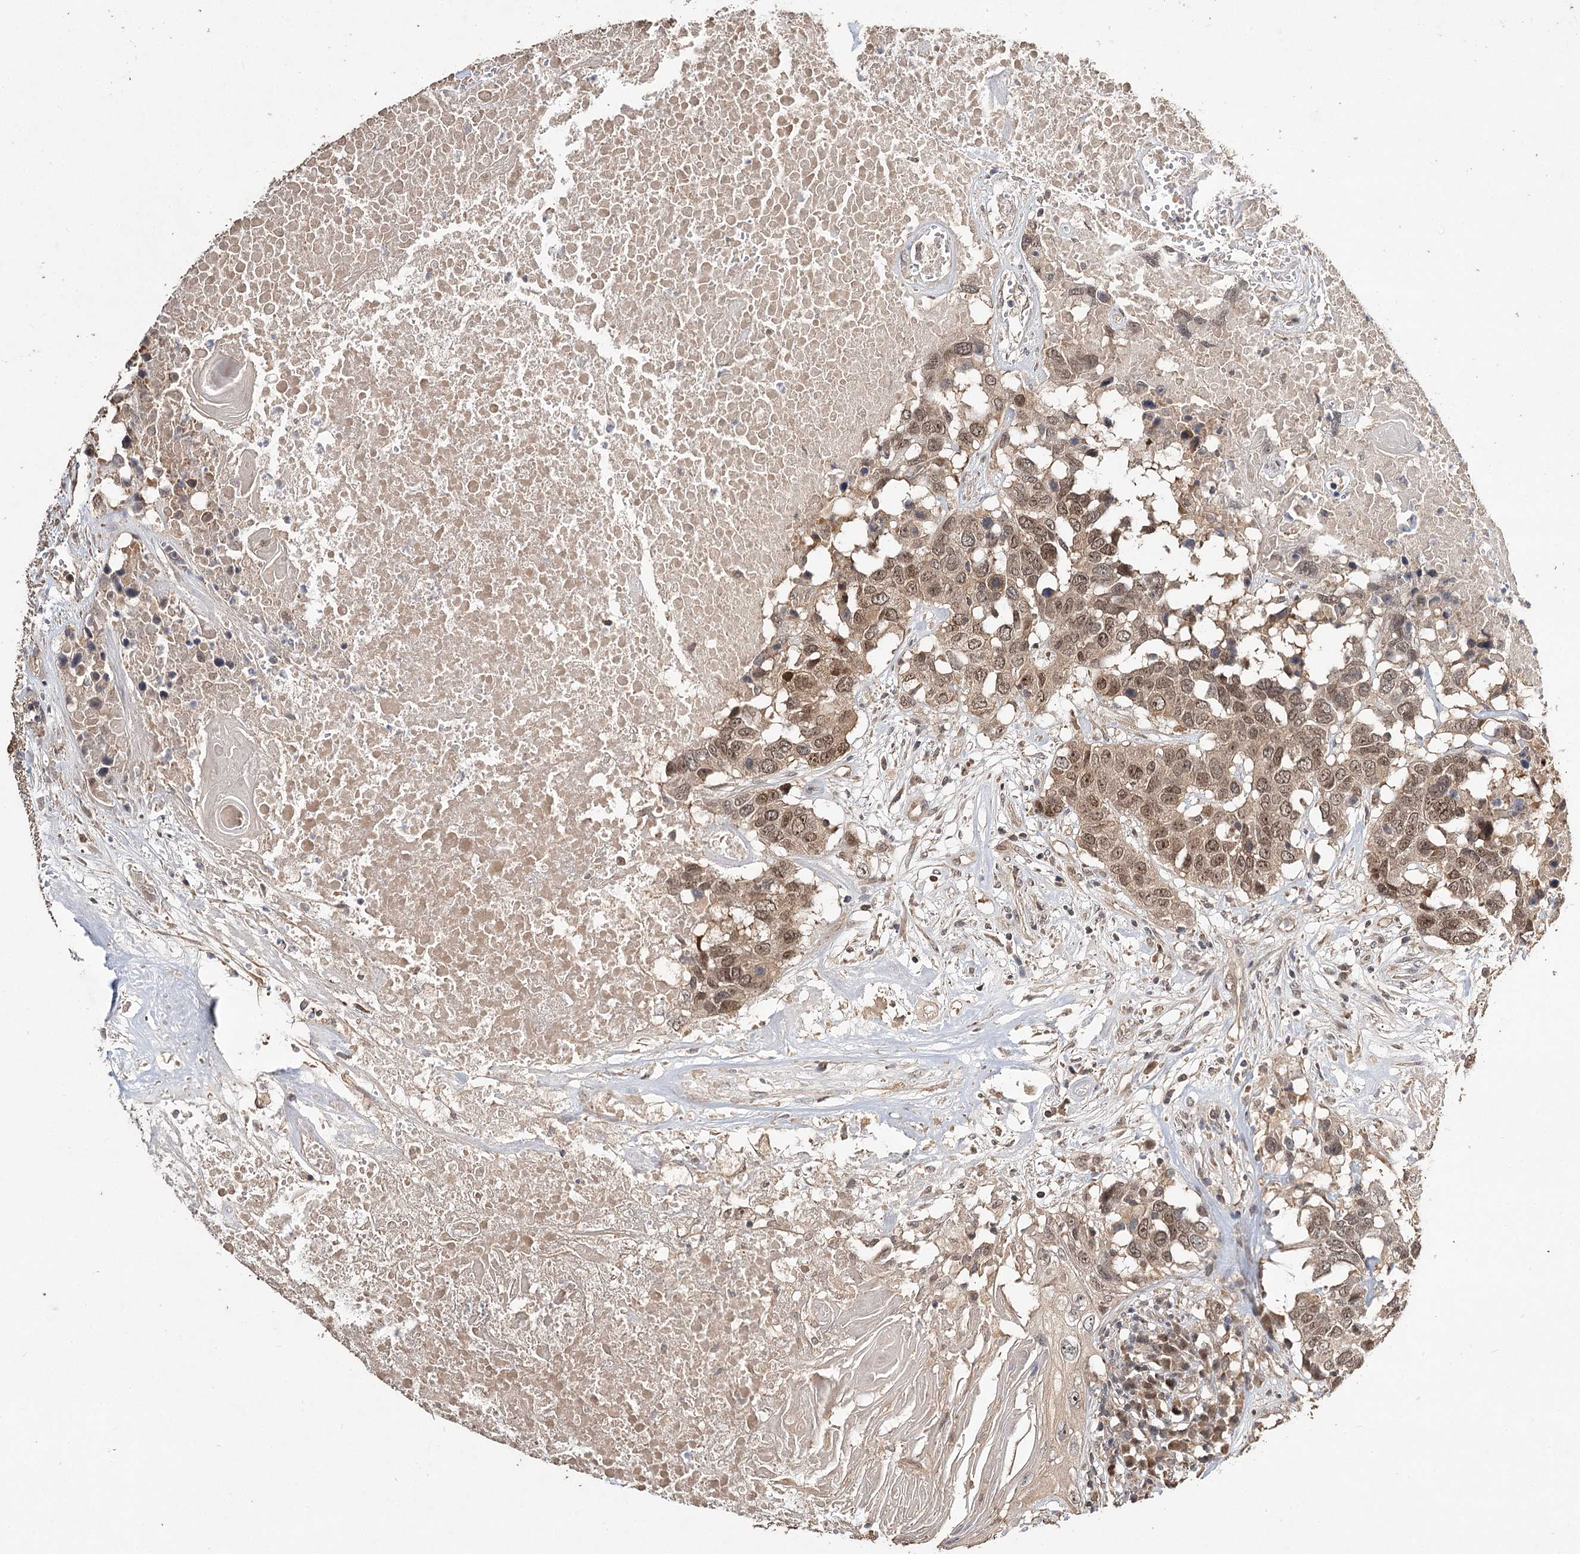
{"staining": {"intensity": "moderate", "quantity": ">75%", "location": "cytoplasmic/membranous,nuclear"}, "tissue": "head and neck cancer", "cell_type": "Tumor cells", "image_type": "cancer", "snomed": [{"axis": "morphology", "description": "Squamous cell carcinoma, NOS"}, {"axis": "topography", "description": "Head-Neck"}], "caption": "A brown stain highlights moderate cytoplasmic/membranous and nuclear positivity of a protein in head and neck cancer tumor cells. The protein of interest is stained brown, and the nuclei are stained in blue (DAB IHC with brightfield microscopy, high magnification).", "gene": "NOPCHAP1", "patient": {"sex": "male", "age": 66}}